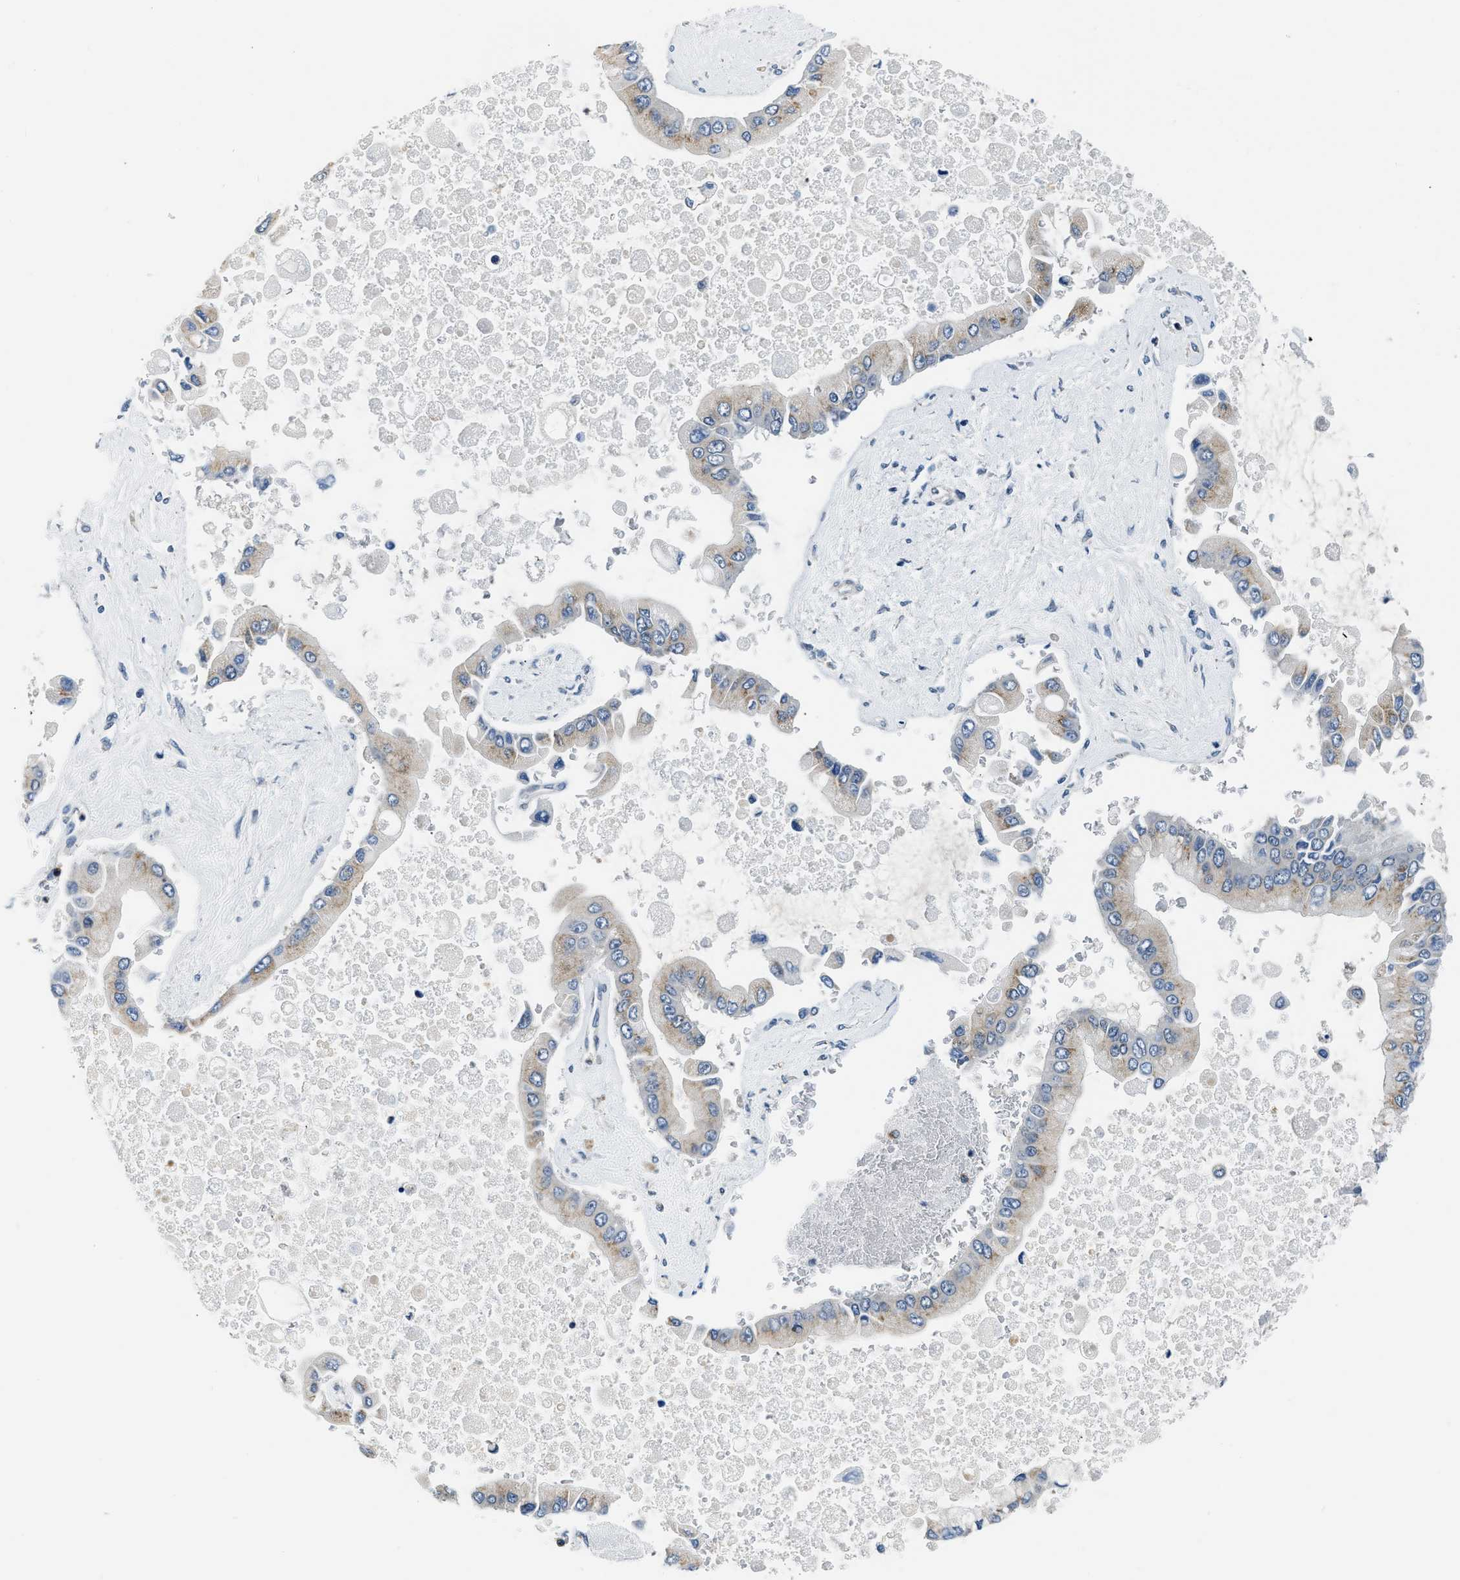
{"staining": {"intensity": "weak", "quantity": "<25%", "location": "cytoplasmic/membranous"}, "tissue": "liver cancer", "cell_type": "Tumor cells", "image_type": "cancer", "snomed": [{"axis": "morphology", "description": "Cholangiocarcinoma"}, {"axis": "topography", "description": "Liver"}], "caption": "This is an IHC image of human liver cancer. There is no expression in tumor cells.", "gene": "SMAD4", "patient": {"sex": "male", "age": 50}}